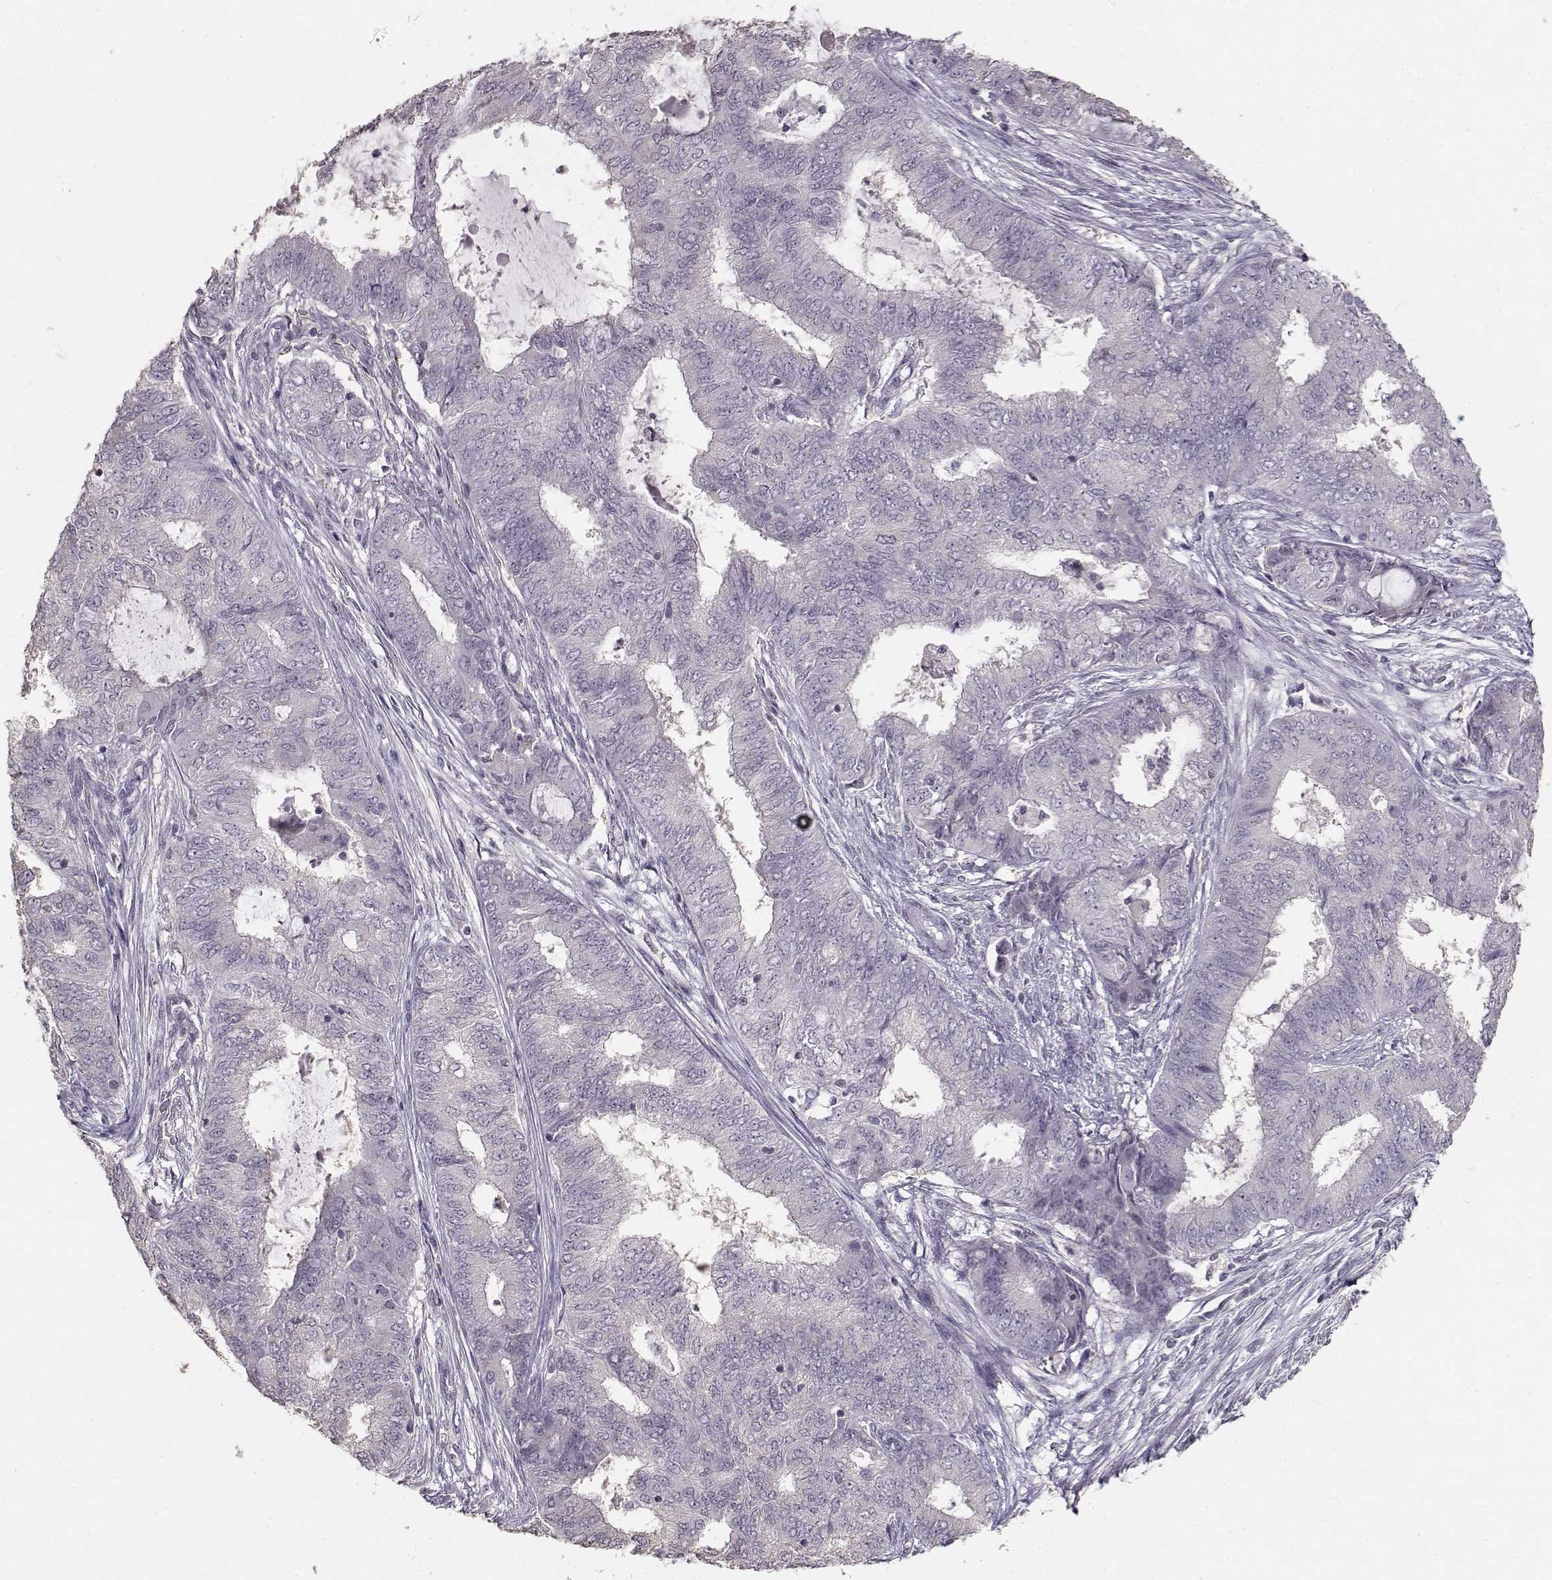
{"staining": {"intensity": "negative", "quantity": "none", "location": "none"}, "tissue": "endometrial cancer", "cell_type": "Tumor cells", "image_type": "cancer", "snomed": [{"axis": "morphology", "description": "Adenocarcinoma, NOS"}, {"axis": "topography", "description": "Endometrium"}], "caption": "Immunohistochemistry micrograph of human endometrial cancer stained for a protein (brown), which displays no positivity in tumor cells. The staining was performed using DAB (3,3'-diaminobenzidine) to visualize the protein expression in brown, while the nuclei were stained in blue with hematoxylin (Magnification: 20x).", "gene": "UROC1", "patient": {"sex": "female", "age": 62}}